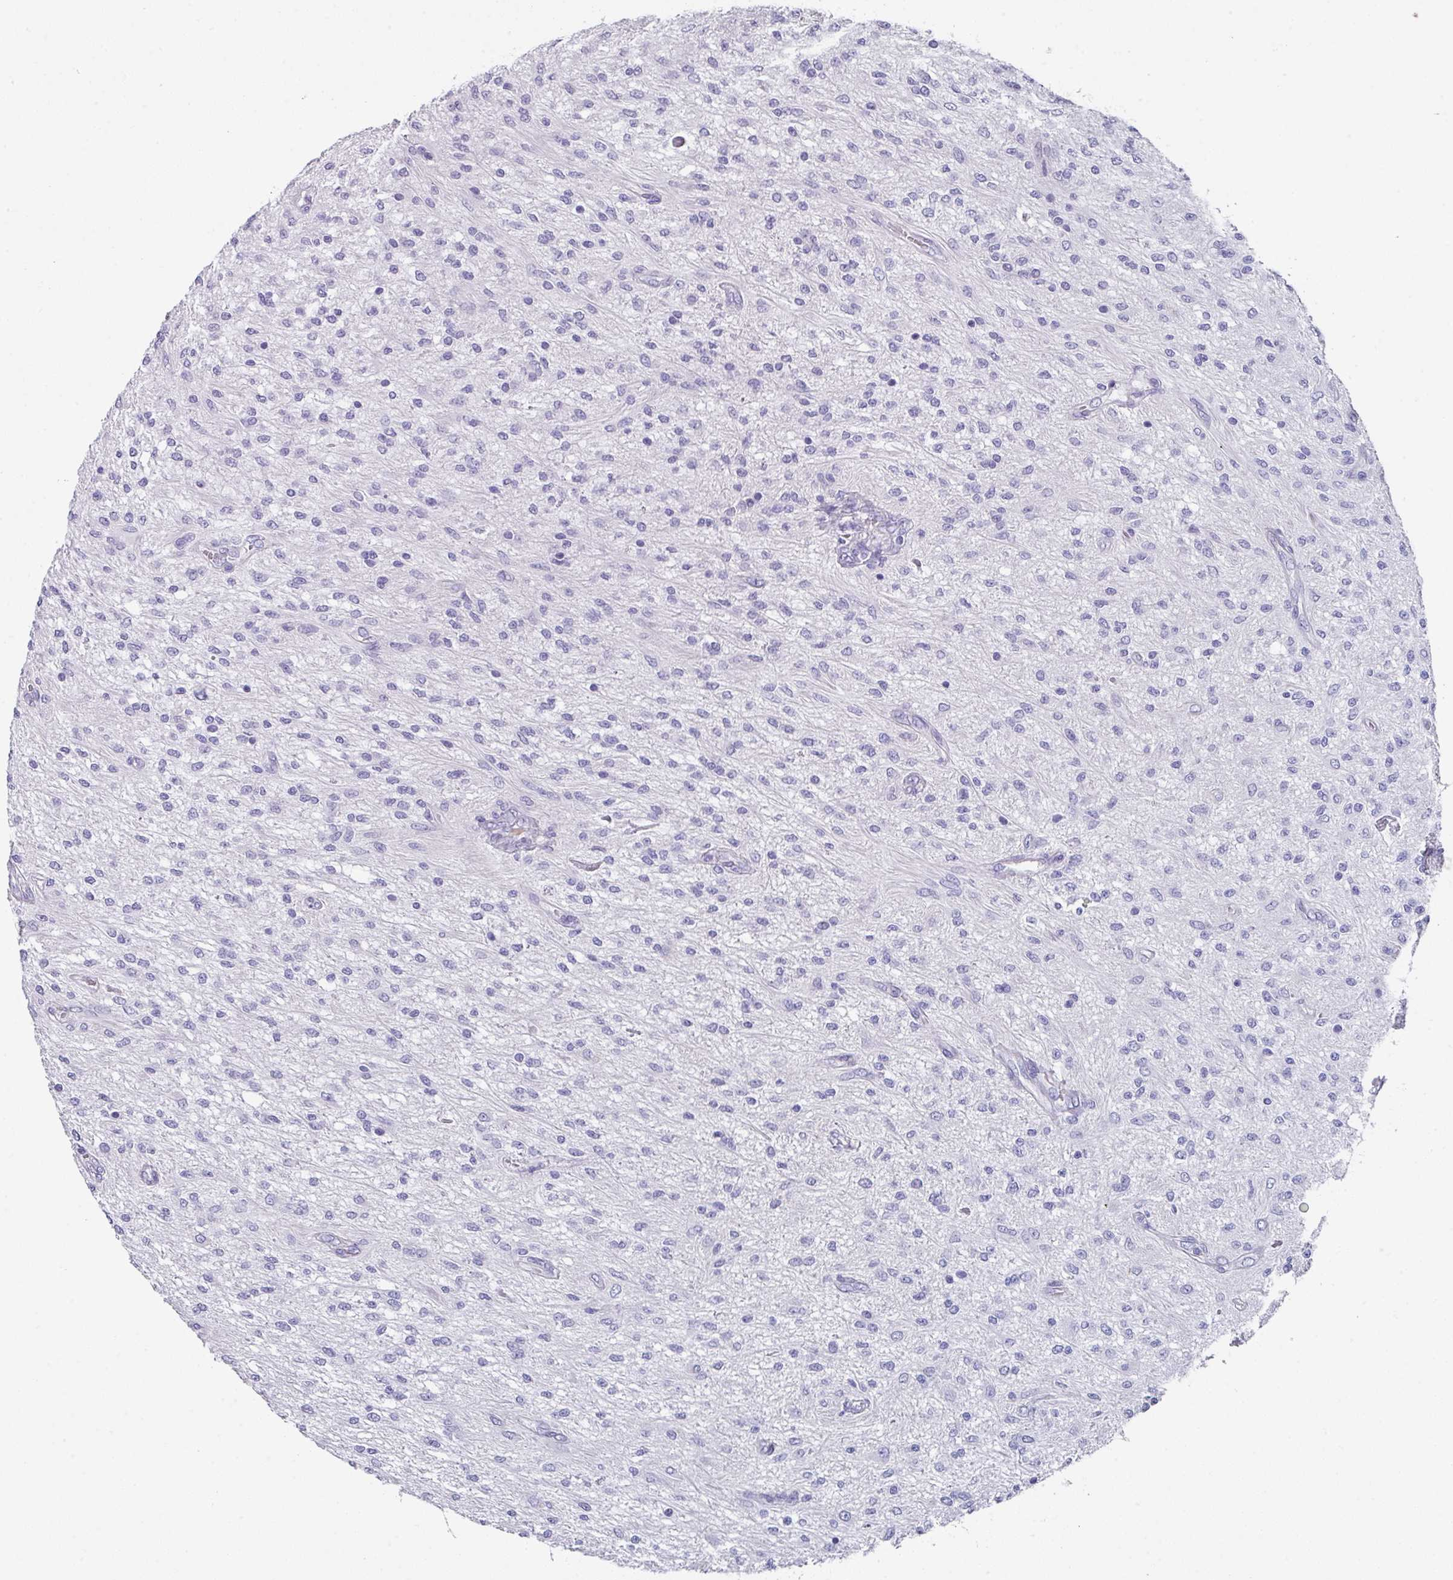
{"staining": {"intensity": "negative", "quantity": "none", "location": "none"}, "tissue": "glioma", "cell_type": "Tumor cells", "image_type": "cancer", "snomed": [{"axis": "morphology", "description": "Glioma, malignant, Low grade"}, {"axis": "topography", "description": "Cerebellum"}], "caption": "There is no significant expression in tumor cells of low-grade glioma (malignant). Nuclei are stained in blue.", "gene": "DEFB115", "patient": {"sex": "female", "age": 14}}